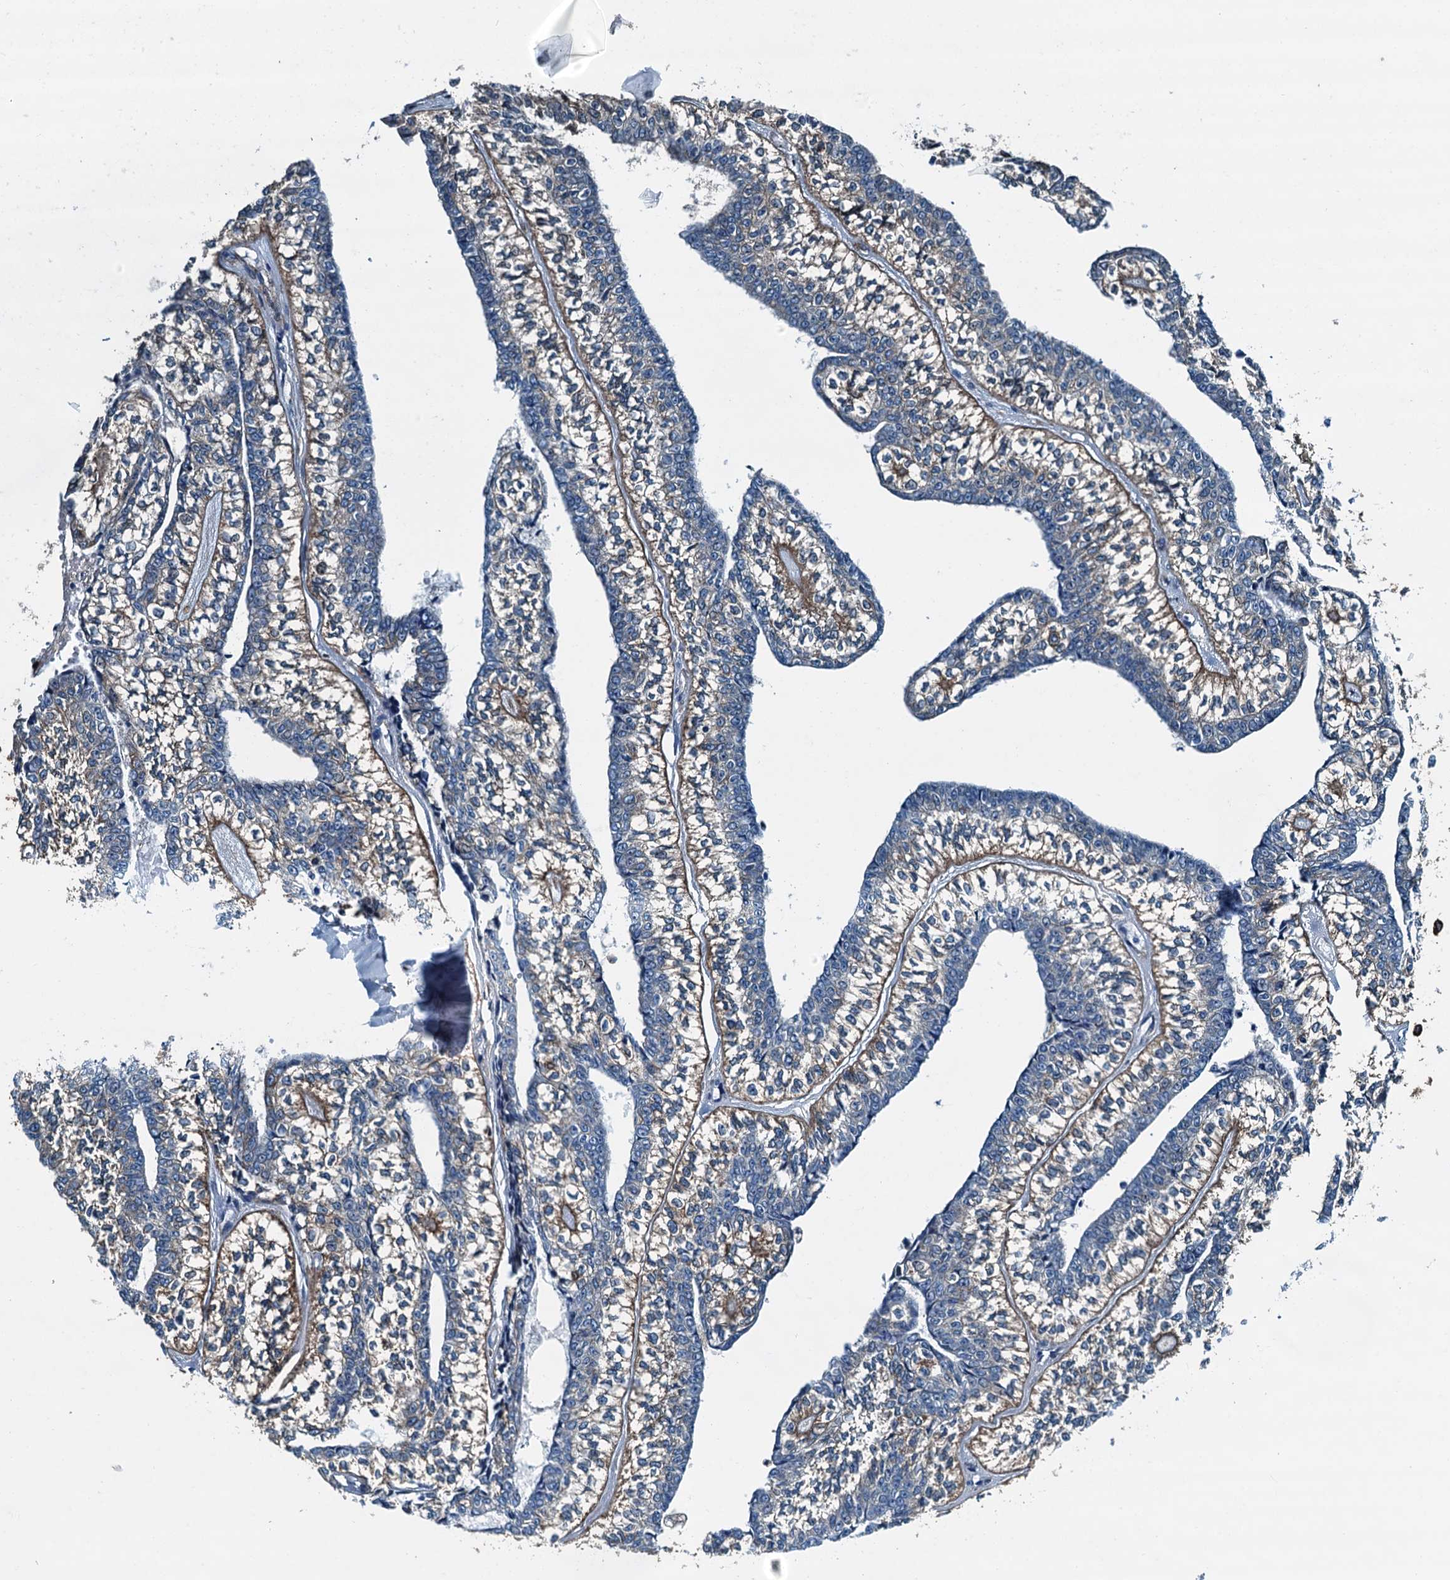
{"staining": {"intensity": "weak", "quantity": "25%-75%", "location": "cytoplasmic/membranous"}, "tissue": "head and neck cancer", "cell_type": "Tumor cells", "image_type": "cancer", "snomed": [{"axis": "morphology", "description": "Adenocarcinoma, NOS"}, {"axis": "topography", "description": "Head-Neck"}], "caption": "There is low levels of weak cytoplasmic/membranous positivity in tumor cells of head and neck cancer, as demonstrated by immunohistochemical staining (brown color).", "gene": "TAMALIN", "patient": {"sex": "female", "age": 73}}